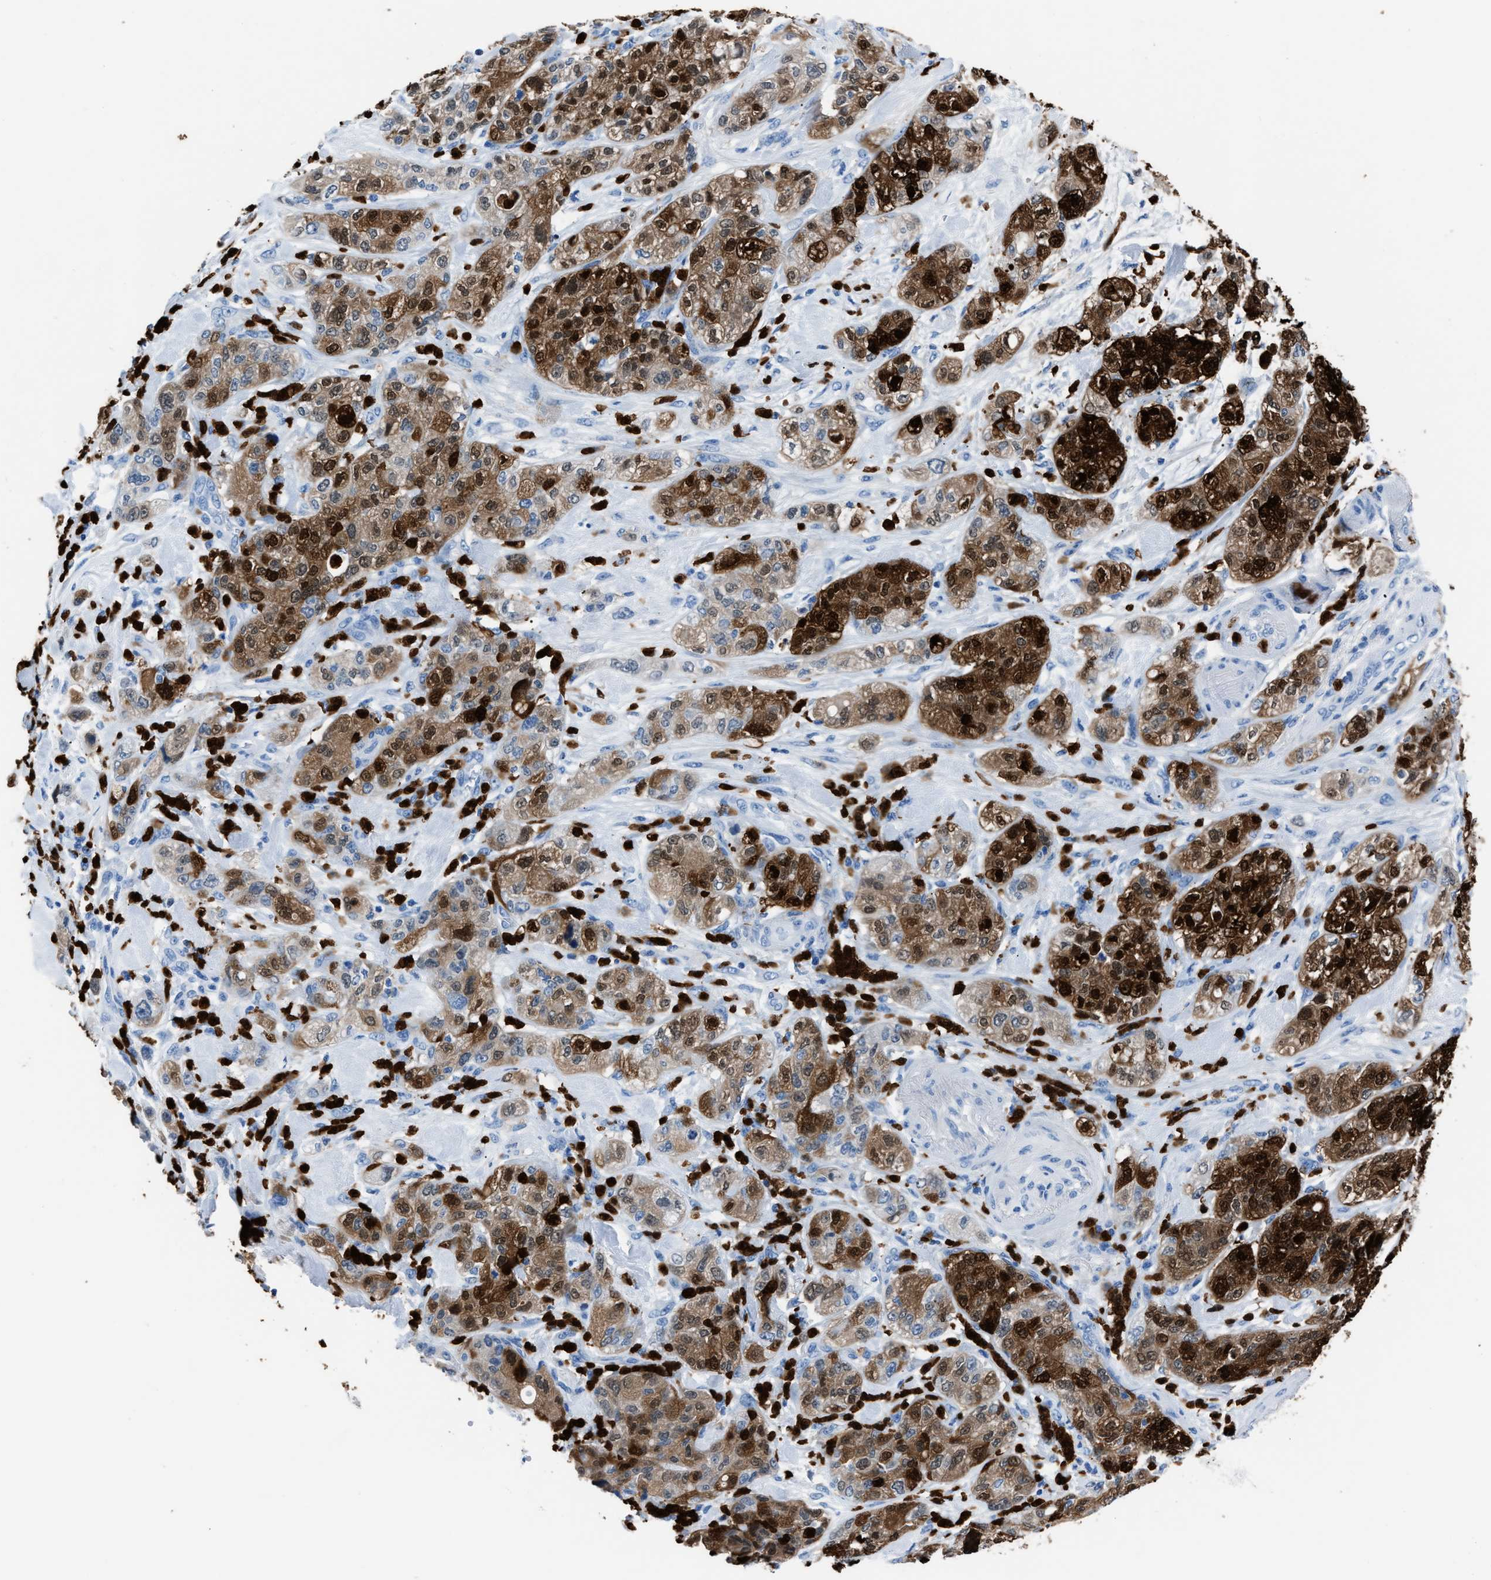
{"staining": {"intensity": "strong", "quantity": ">75%", "location": "cytoplasmic/membranous,nuclear"}, "tissue": "pancreatic cancer", "cell_type": "Tumor cells", "image_type": "cancer", "snomed": [{"axis": "morphology", "description": "Adenocarcinoma, NOS"}, {"axis": "topography", "description": "Pancreas"}], "caption": "Tumor cells demonstrate strong cytoplasmic/membranous and nuclear expression in approximately >75% of cells in adenocarcinoma (pancreatic).", "gene": "S100P", "patient": {"sex": "female", "age": 78}}